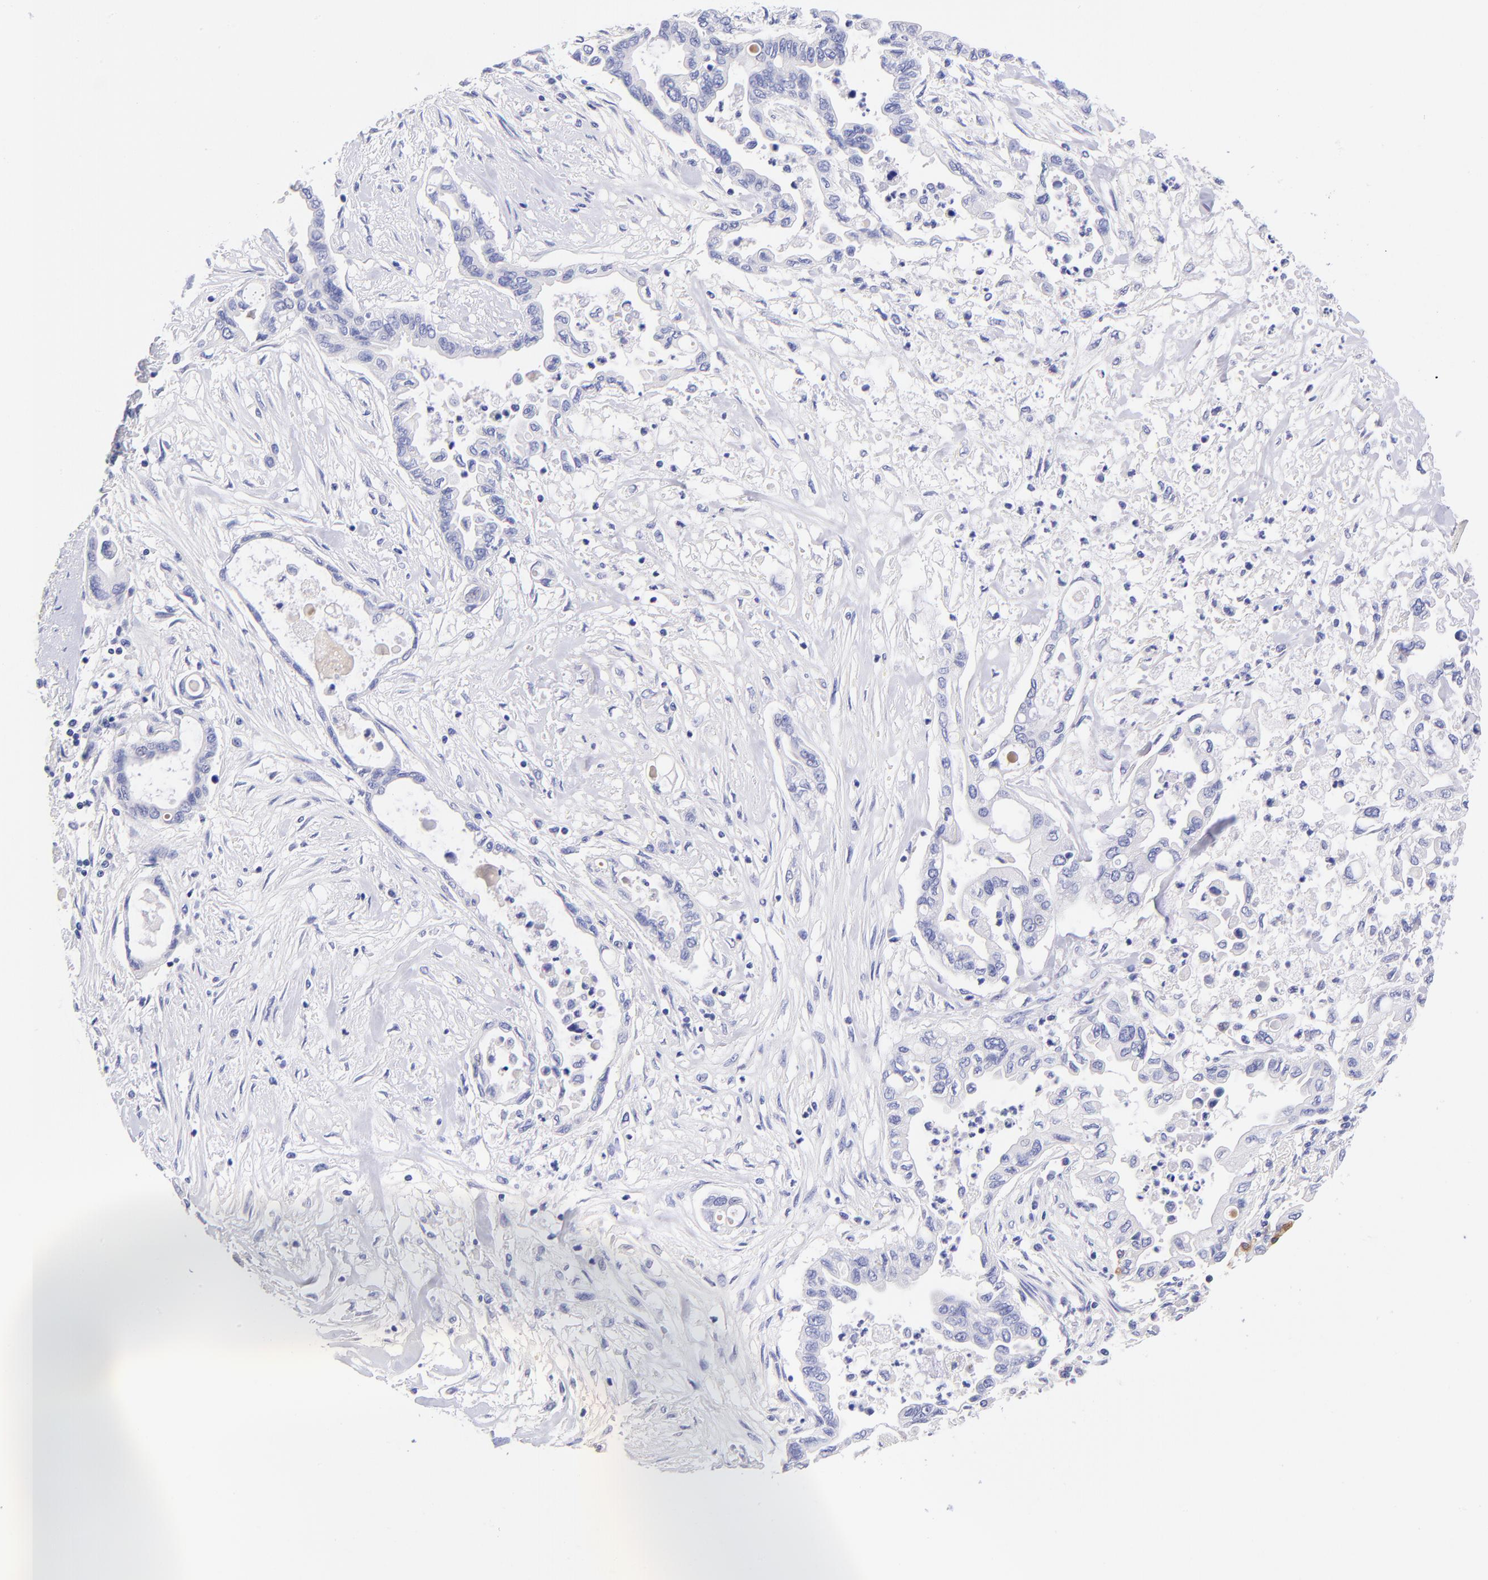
{"staining": {"intensity": "negative", "quantity": "none", "location": "none"}, "tissue": "pancreatic cancer", "cell_type": "Tumor cells", "image_type": "cancer", "snomed": [{"axis": "morphology", "description": "Adenocarcinoma, NOS"}, {"axis": "topography", "description": "Pancreas"}], "caption": "Human pancreatic adenocarcinoma stained for a protein using IHC demonstrates no staining in tumor cells.", "gene": "RAB3B", "patient": {"sex": "female", "age": 57}}